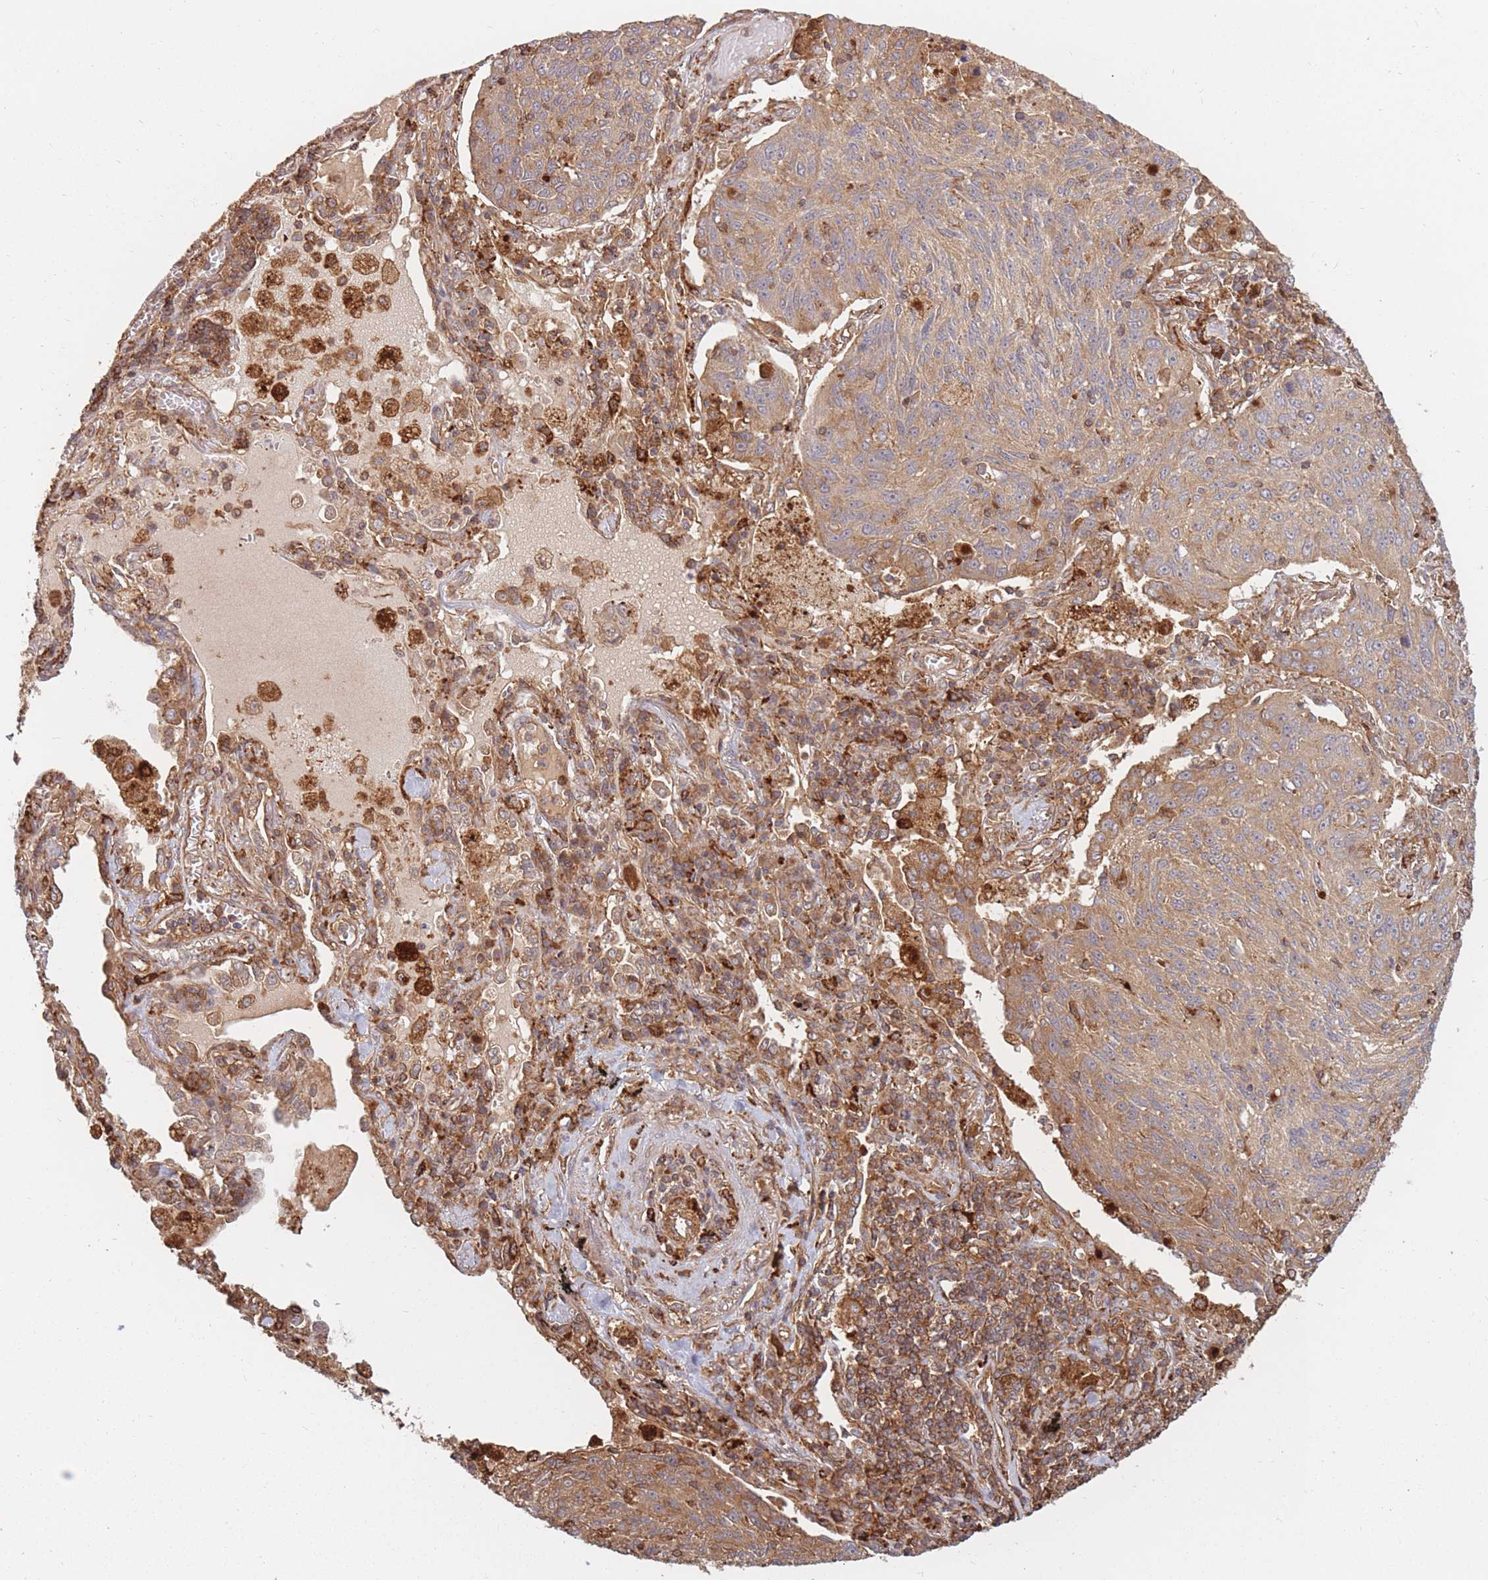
{"staining": {"intensity": "moderate", "quantity": ">75%", "location": "cytoplasmic/membranous"}, "tissue": "lung cancer", "cell_type": "Tumor cells", "image_type": "cancer", "snomed": [{"axis": "morphology", "description": "Squamous cell carcinoma, NOS"}, {"axis": "topography", "description": "Lung"}], "caption": "Lung squamous cell carcinoma stained for a protein shows moderate cytoplasmic/membranous positivity in tumor cells.", "gene": "RASSF2", "patient": {"sex": "female", "age": 66}}